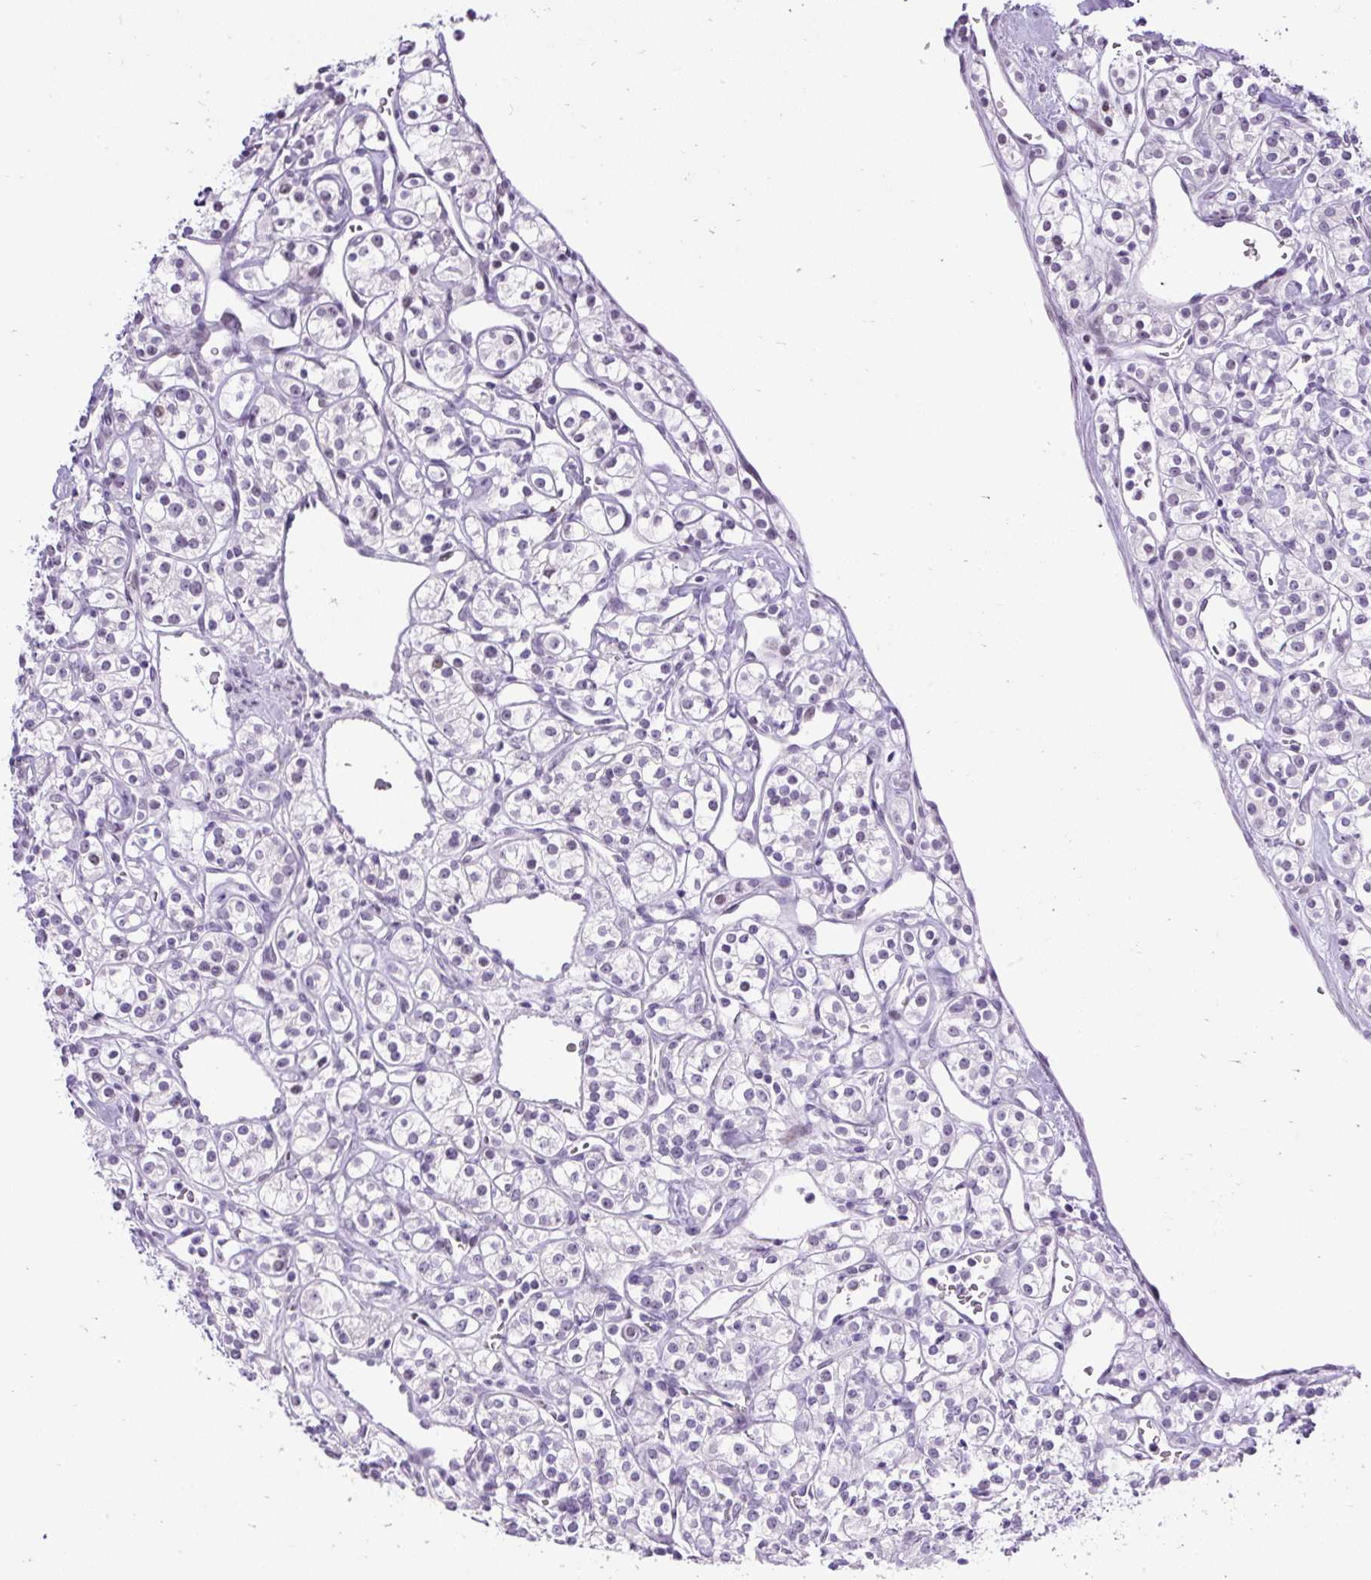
{"staining": {"intensity": "negative", "quantity": "none", "location": "none"}, "tissue": "renal cancer", "cell_type": "Tumor cells", "image_type": "cancer", "snomed": [{"axis": "morphology", "description": "Adenocarcinoma, NOS"}, {"axis": "topography", "description": "Kidney"}], "caption": "This is an IHC micrograph of renal cancer. There is no staining in tumor cells.", "gene": "WNT10B", "patient": {"sex": "male", "age": 77}}